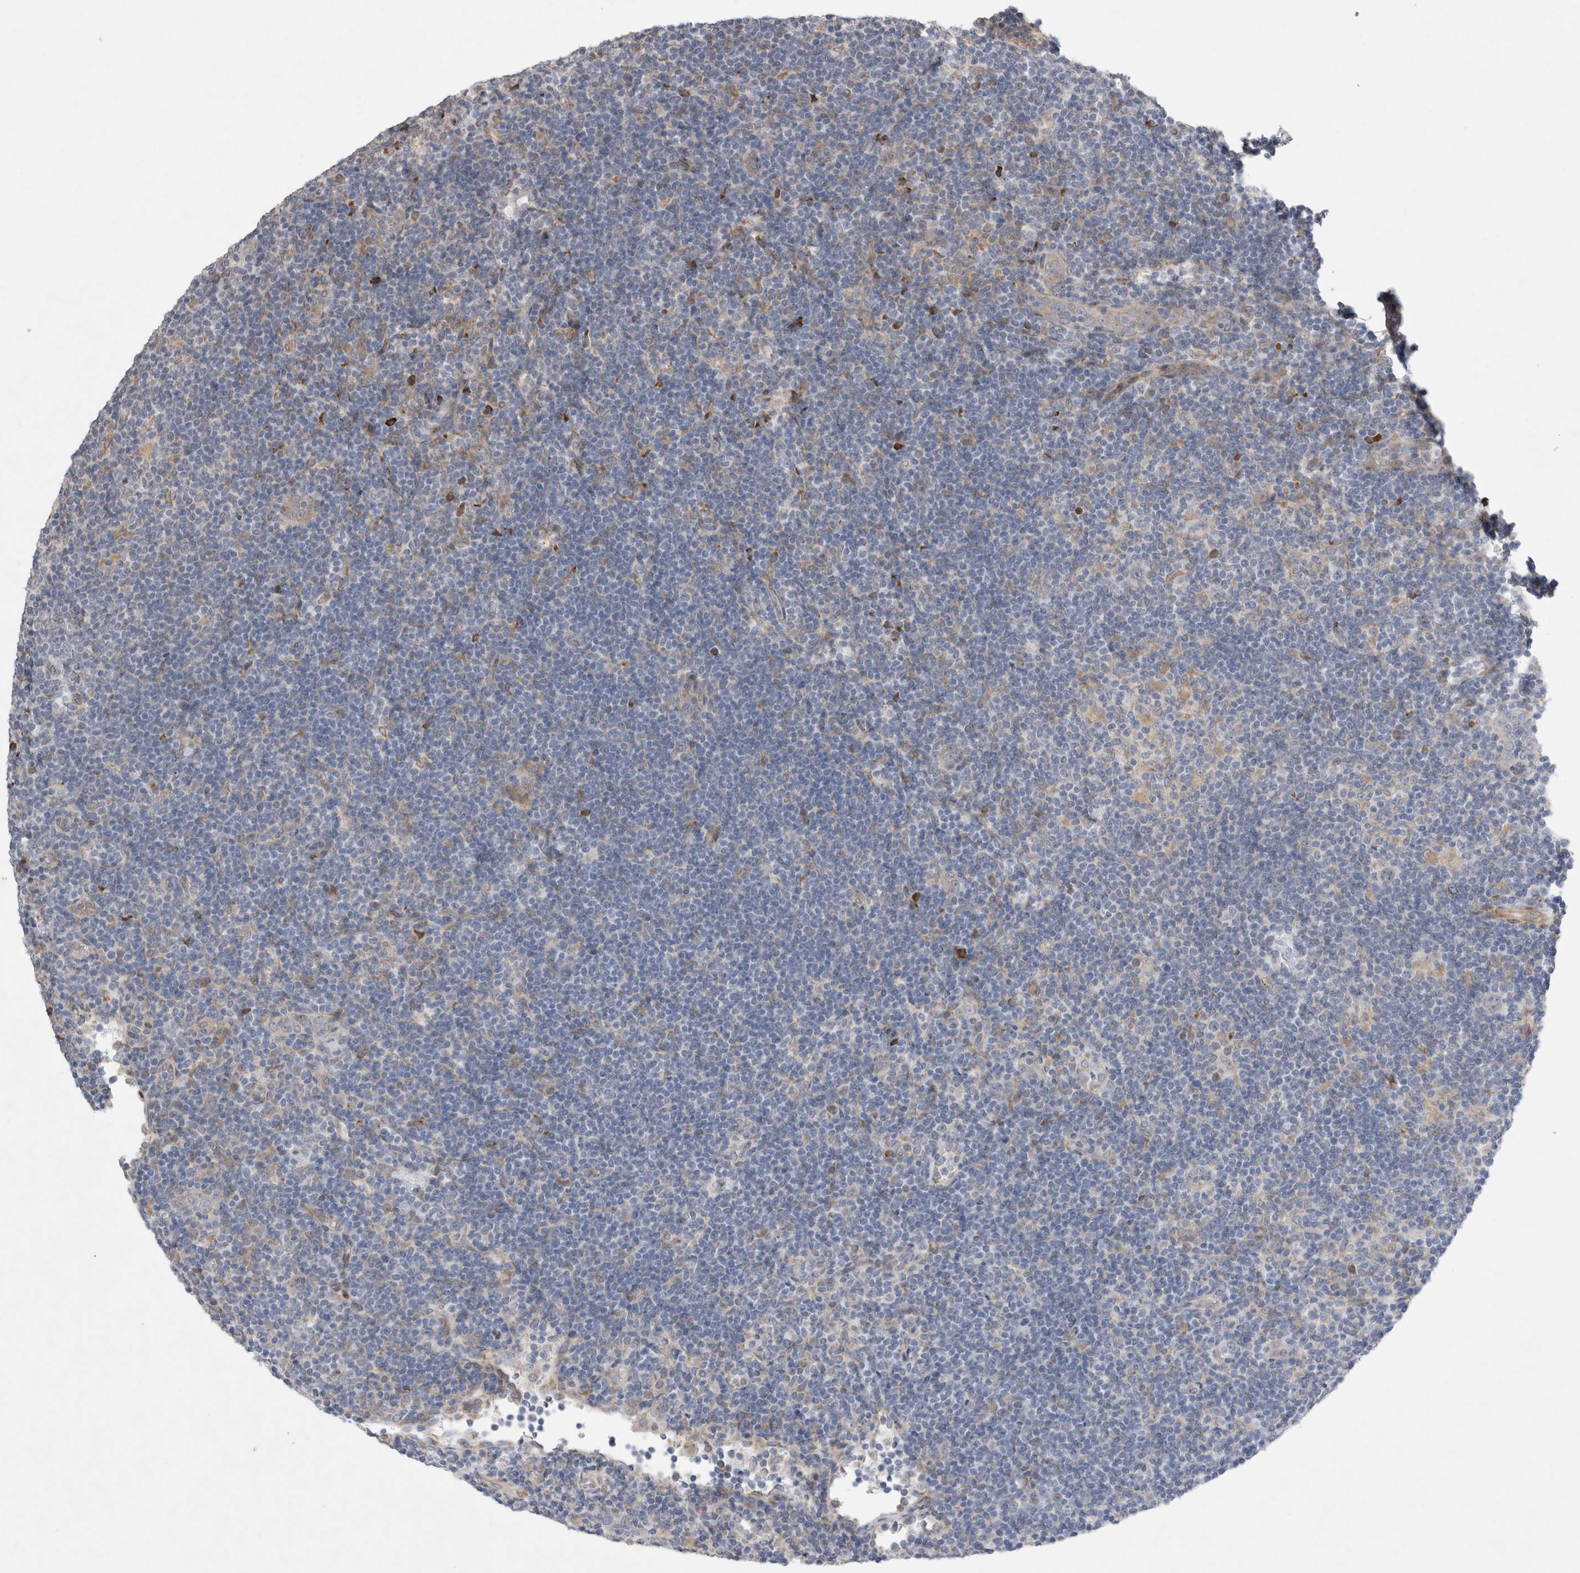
{"staining": {"intensity": "negative", "quantity": "none", "location": "none"}, "tissue": "lymphoma", "cell_type": "Tumor cells", "image_type": "cancer", "snomed": [{"axis": "morphology", "description": "Hodgkin's disease, NOS"}, {"axis": "topography", "description": "Lymph node"}], "caption": "This is a histopathology image of immunohistochemistry staining of Hodgkin's disease, which shows no positivity in tumor cells.", "gene": "TRMT9B", "patient": {"sex": "female", "age": 57}}